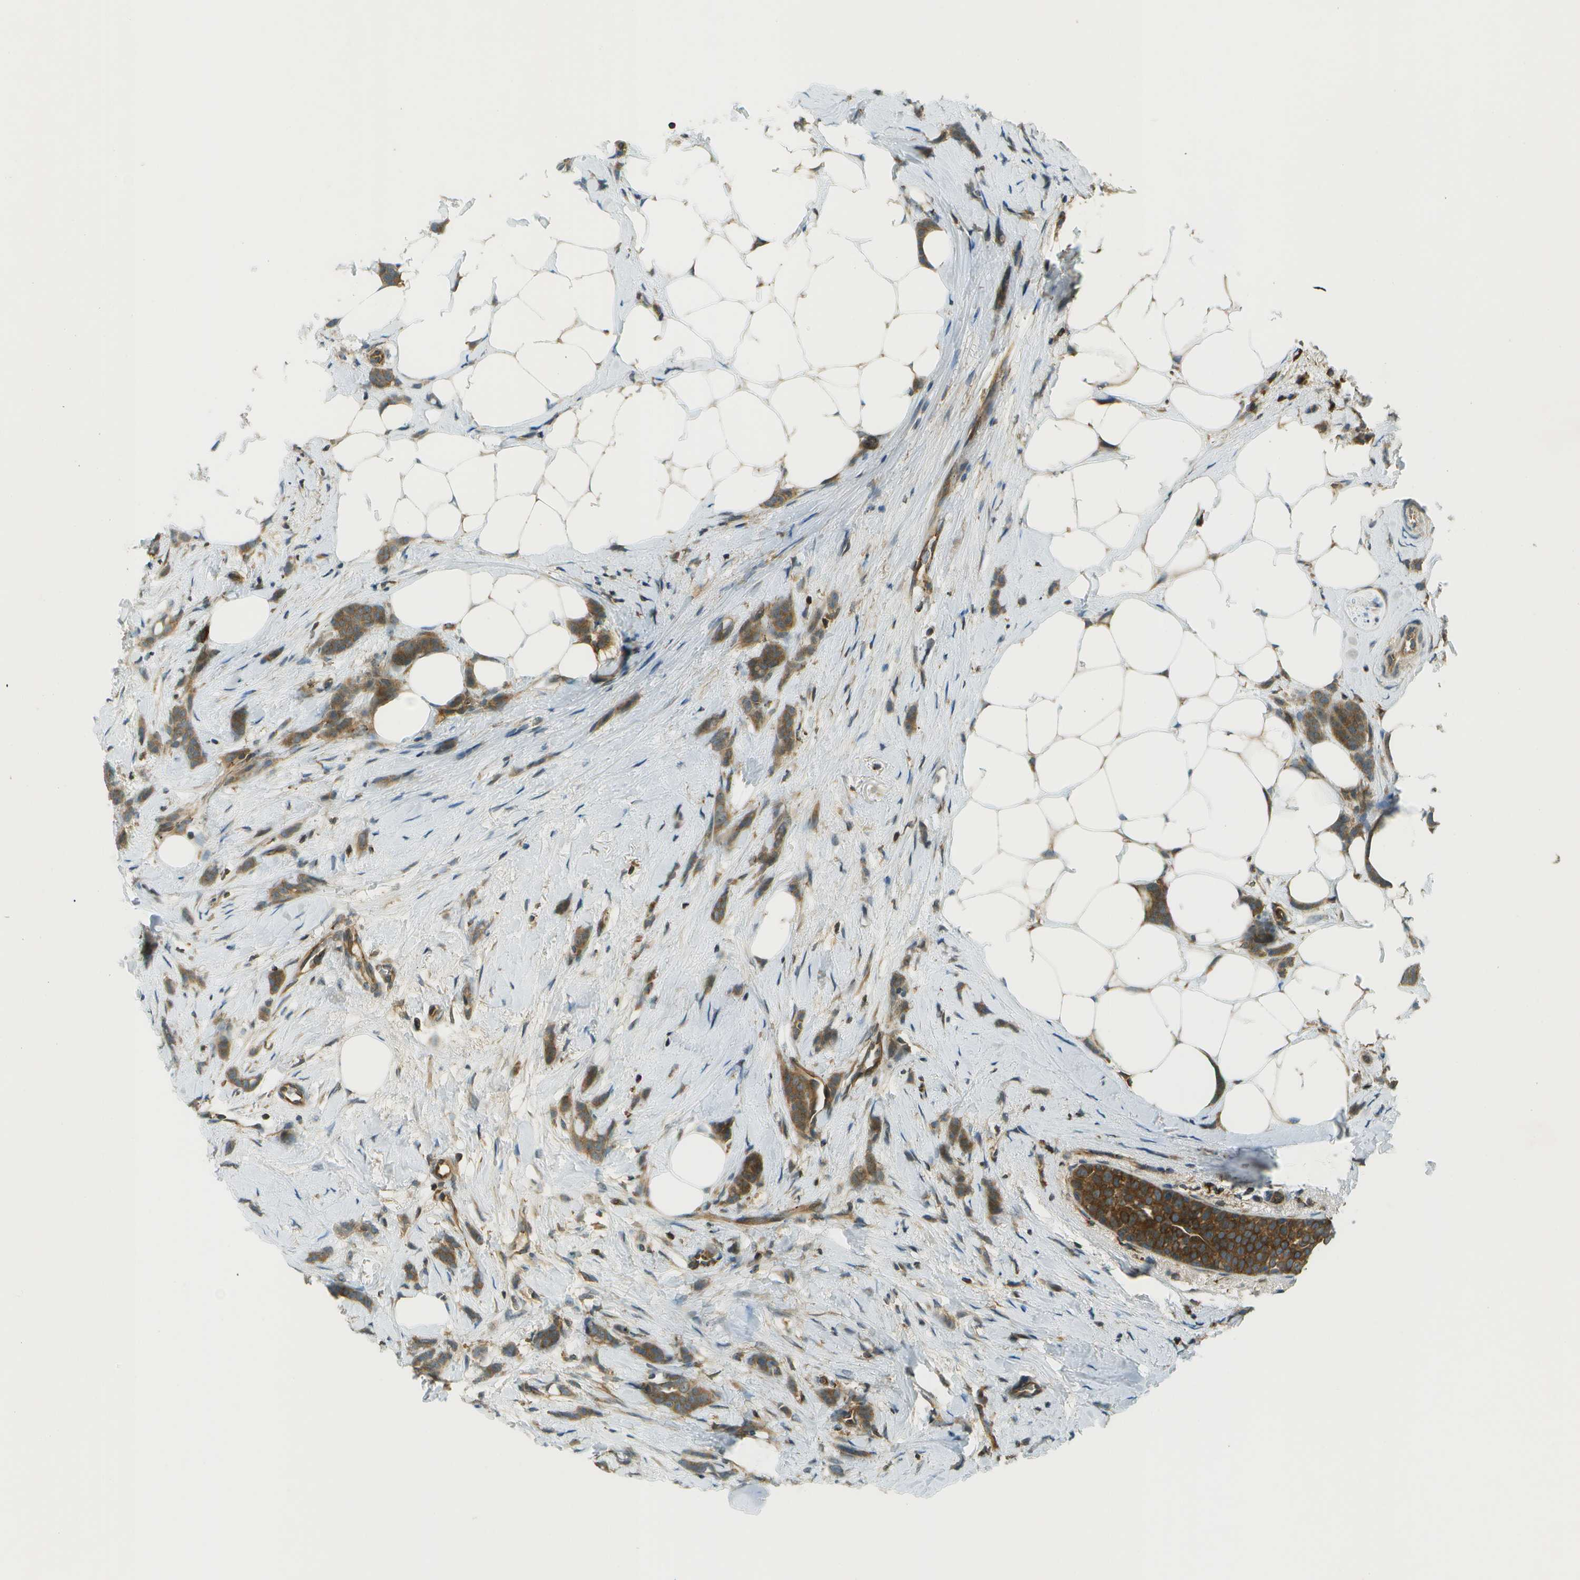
{"staining": {"intensity": "moderate", "quantity": ">75%", "location": "cytoplasmic/membranous"}, "tissue": "breast cancer", "cell_type": "Tumor cells", "image_type": "cancer", "snomed": [{"axis": "morphology", "description": "Lobular carcinoma, in situ"}, {"axis": "morphology", "description": "Lobular carcinoma"}, {"axis": "topography", "description": "Breast"}], "caption": "A brown stain shows moderate cytoplasmic/membranous staining of a protein in breast cancer tumor cells.", "gene": "TMTC1", "patient": {"sex": "female", "age": 41}}